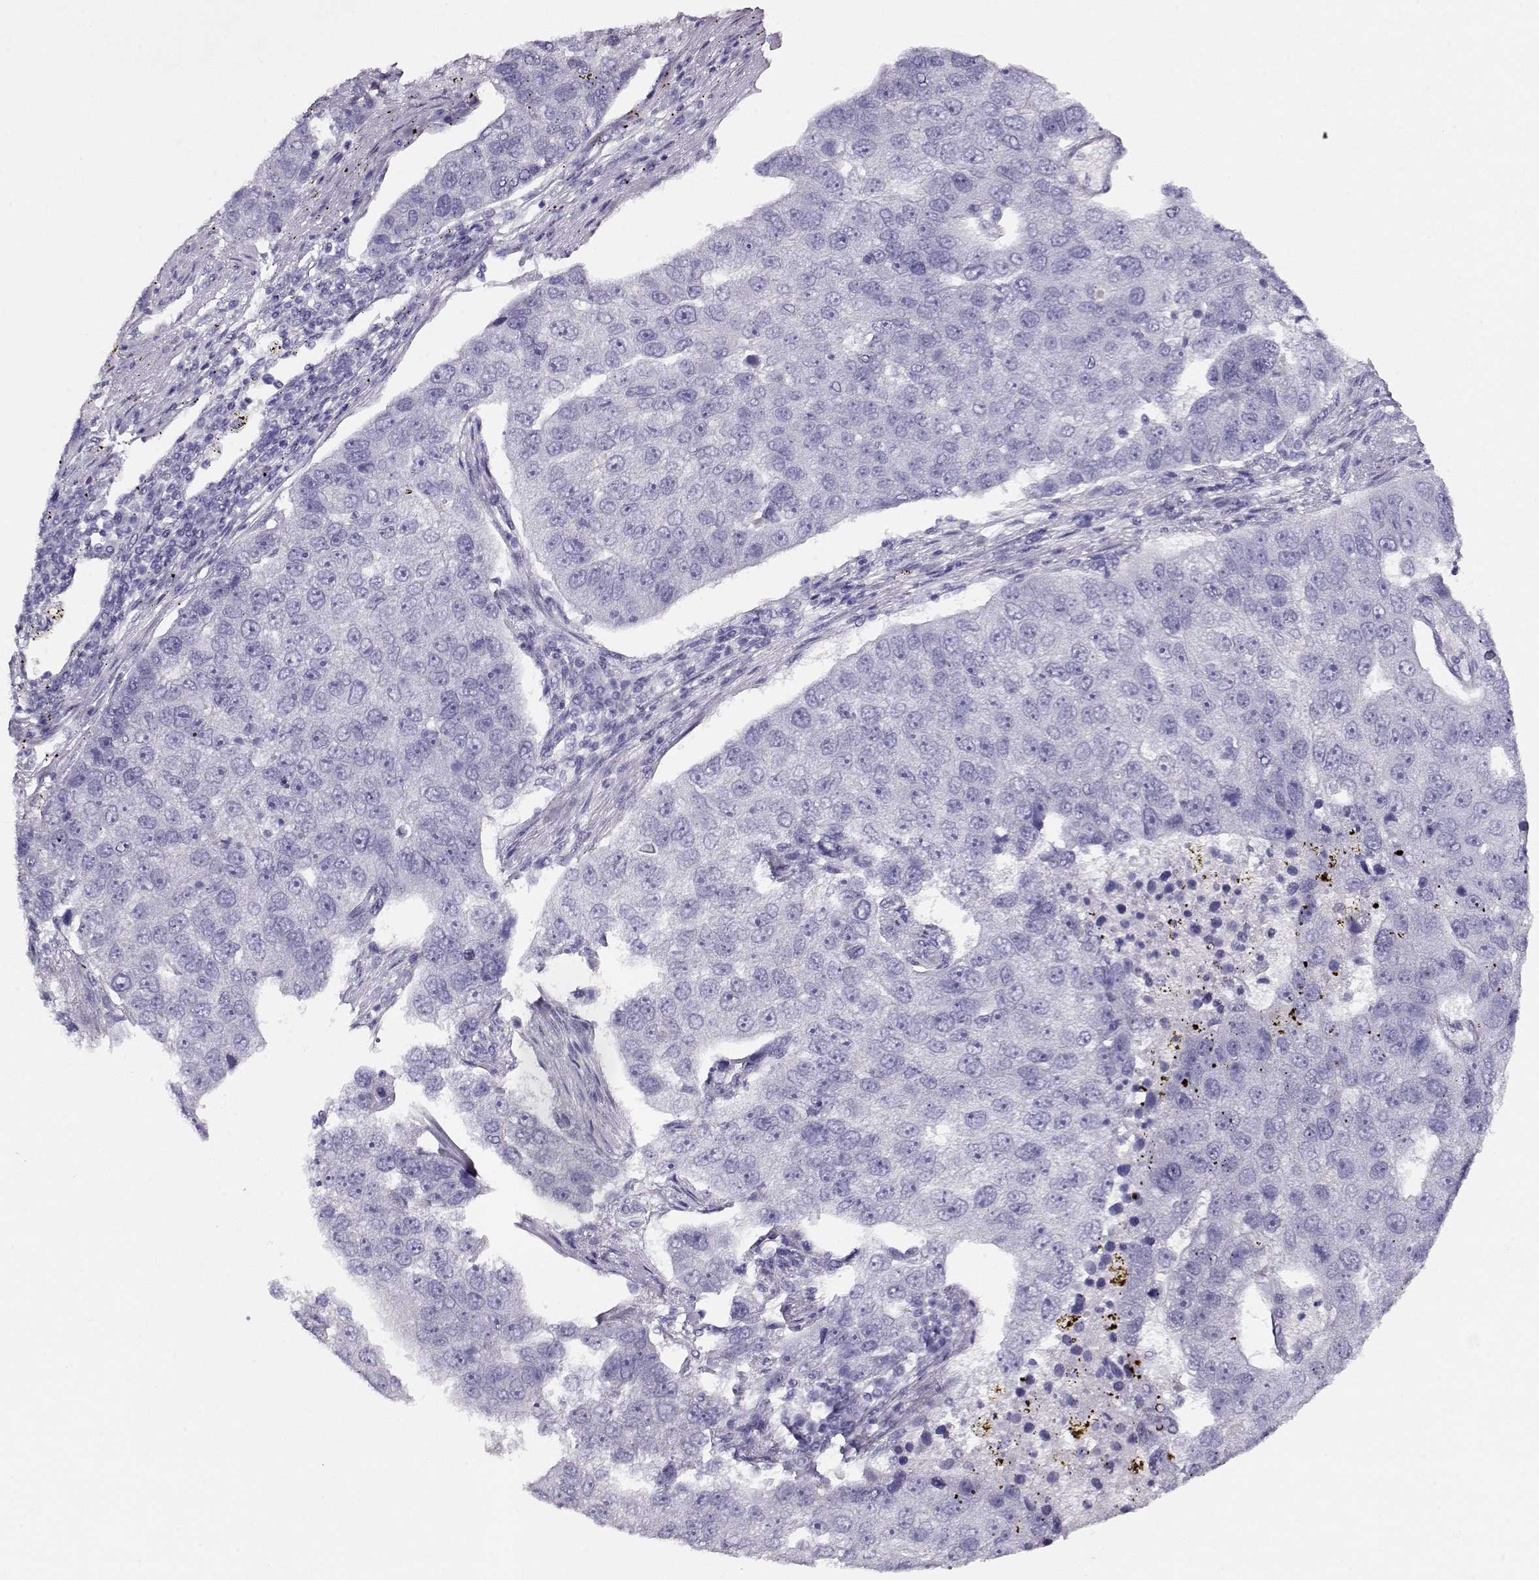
{"staining": {"intensity": "negative", "quantity": "none", "location": "none"}, "tissue": "pancreatic cancer", "cell_type": "Tumor cells", "image_type": "cancer", "snomed": [{"axis": "morphology", "description": "Adenocarcinoma, NOS"}, {"axis": "topography", "description": "Pancreas"}], "caption": "Tumor cells are negative for brown protein staining in pancreatic adenocarcinoma.", "gene": "ACTN2", "patient": {"sex": "female", "age": 61}}